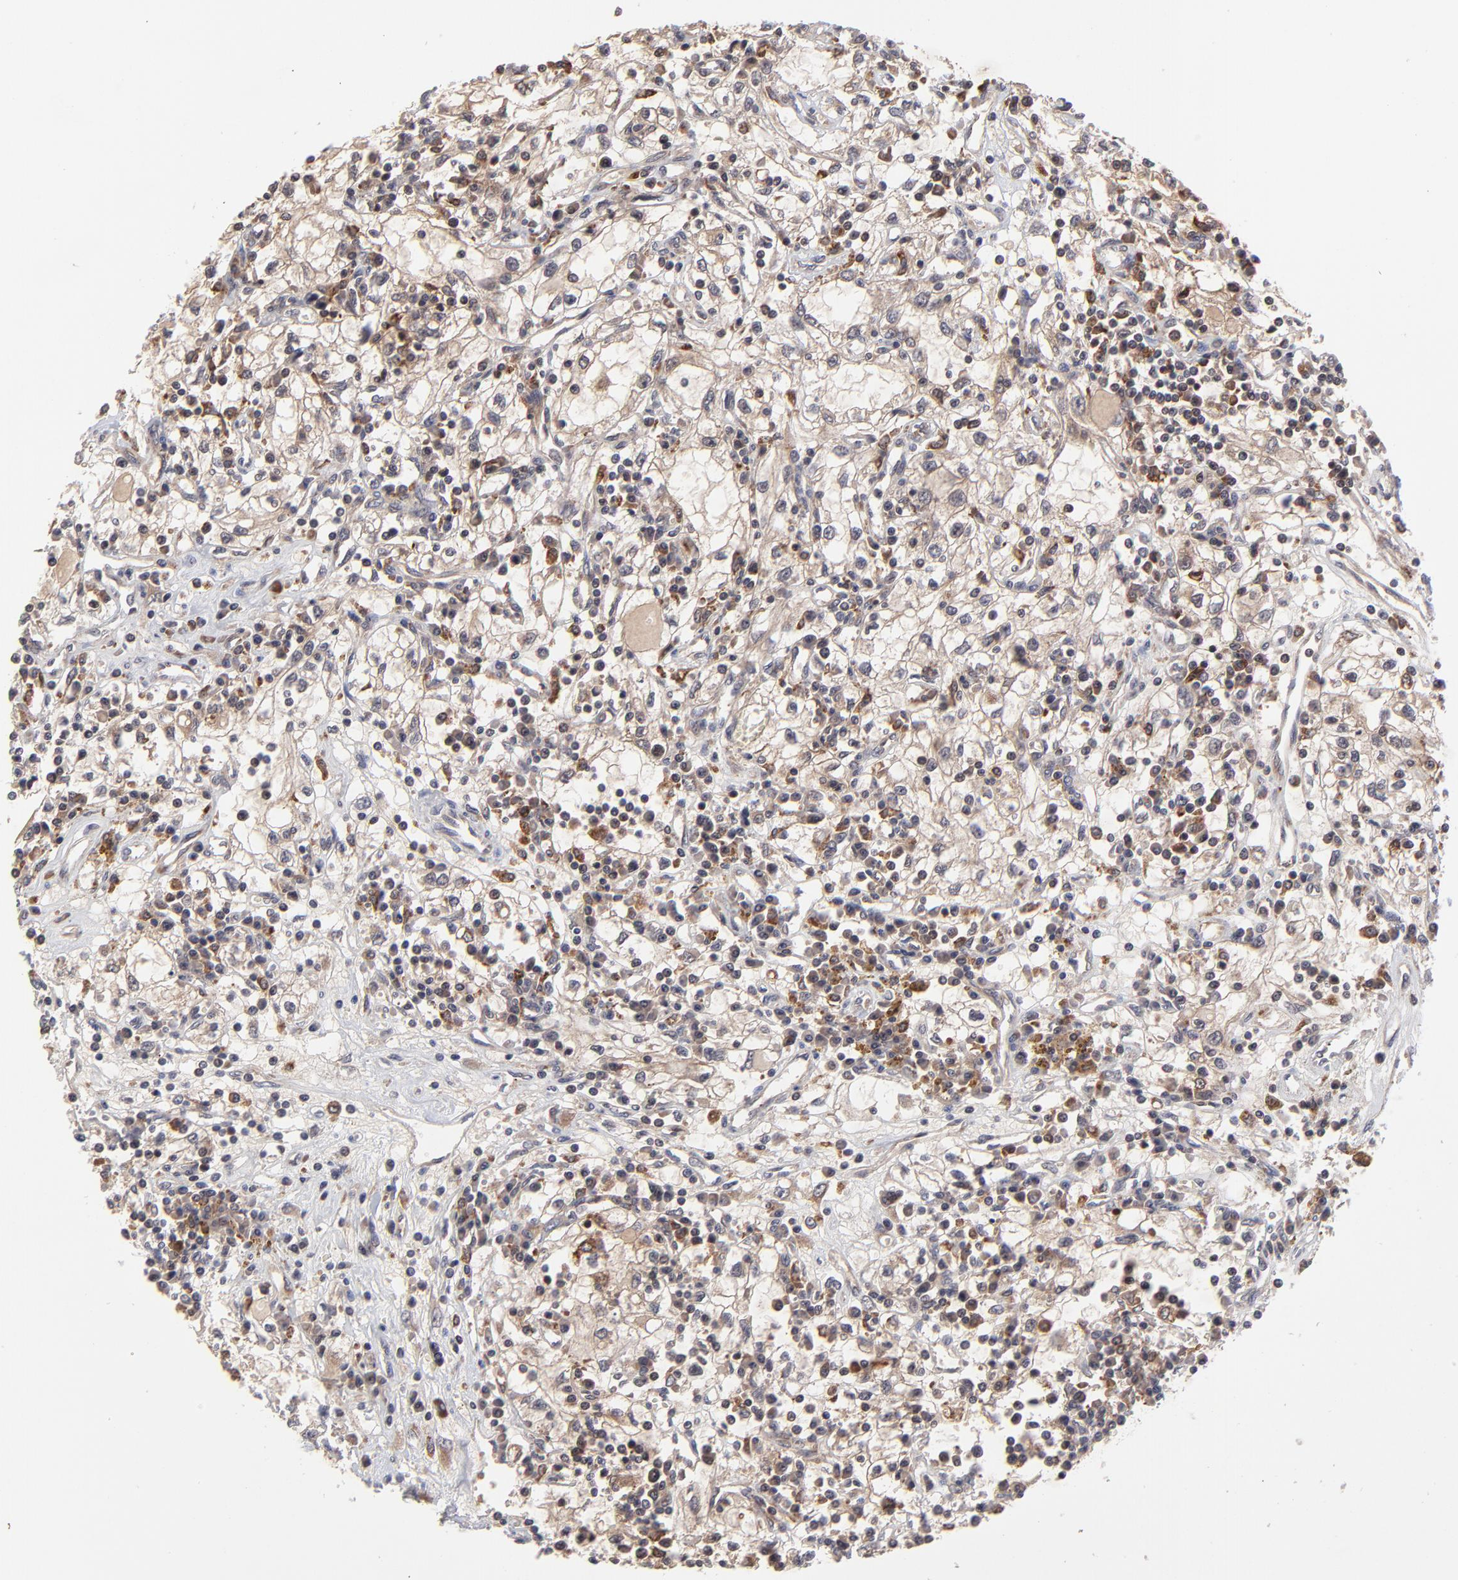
{"staining": {"intensity": "moderate", "quantity": "25%-75%", "location": "cytoplasmic/membranous"}, "tissue": "renal cancer", "cell_type": "Tumor cells", "image_type": "cancer", "snomed": [{"axis": "morphology", "description": "Adenocarcinoma, NOS"}, {"axis": "topography", "description": "Kidney"}], "caption": "Renal cancer tissue demonstrates moderate cytoplasmic/membranous staining in approximately 25%-75% of tumor cells (DAB (3,3'-diaminobenzidine) IHC, brown staining for protein, blue staining for nuclei).", "gene": "UBE2L6", "patient": {"sex": "male", "age": 82}}